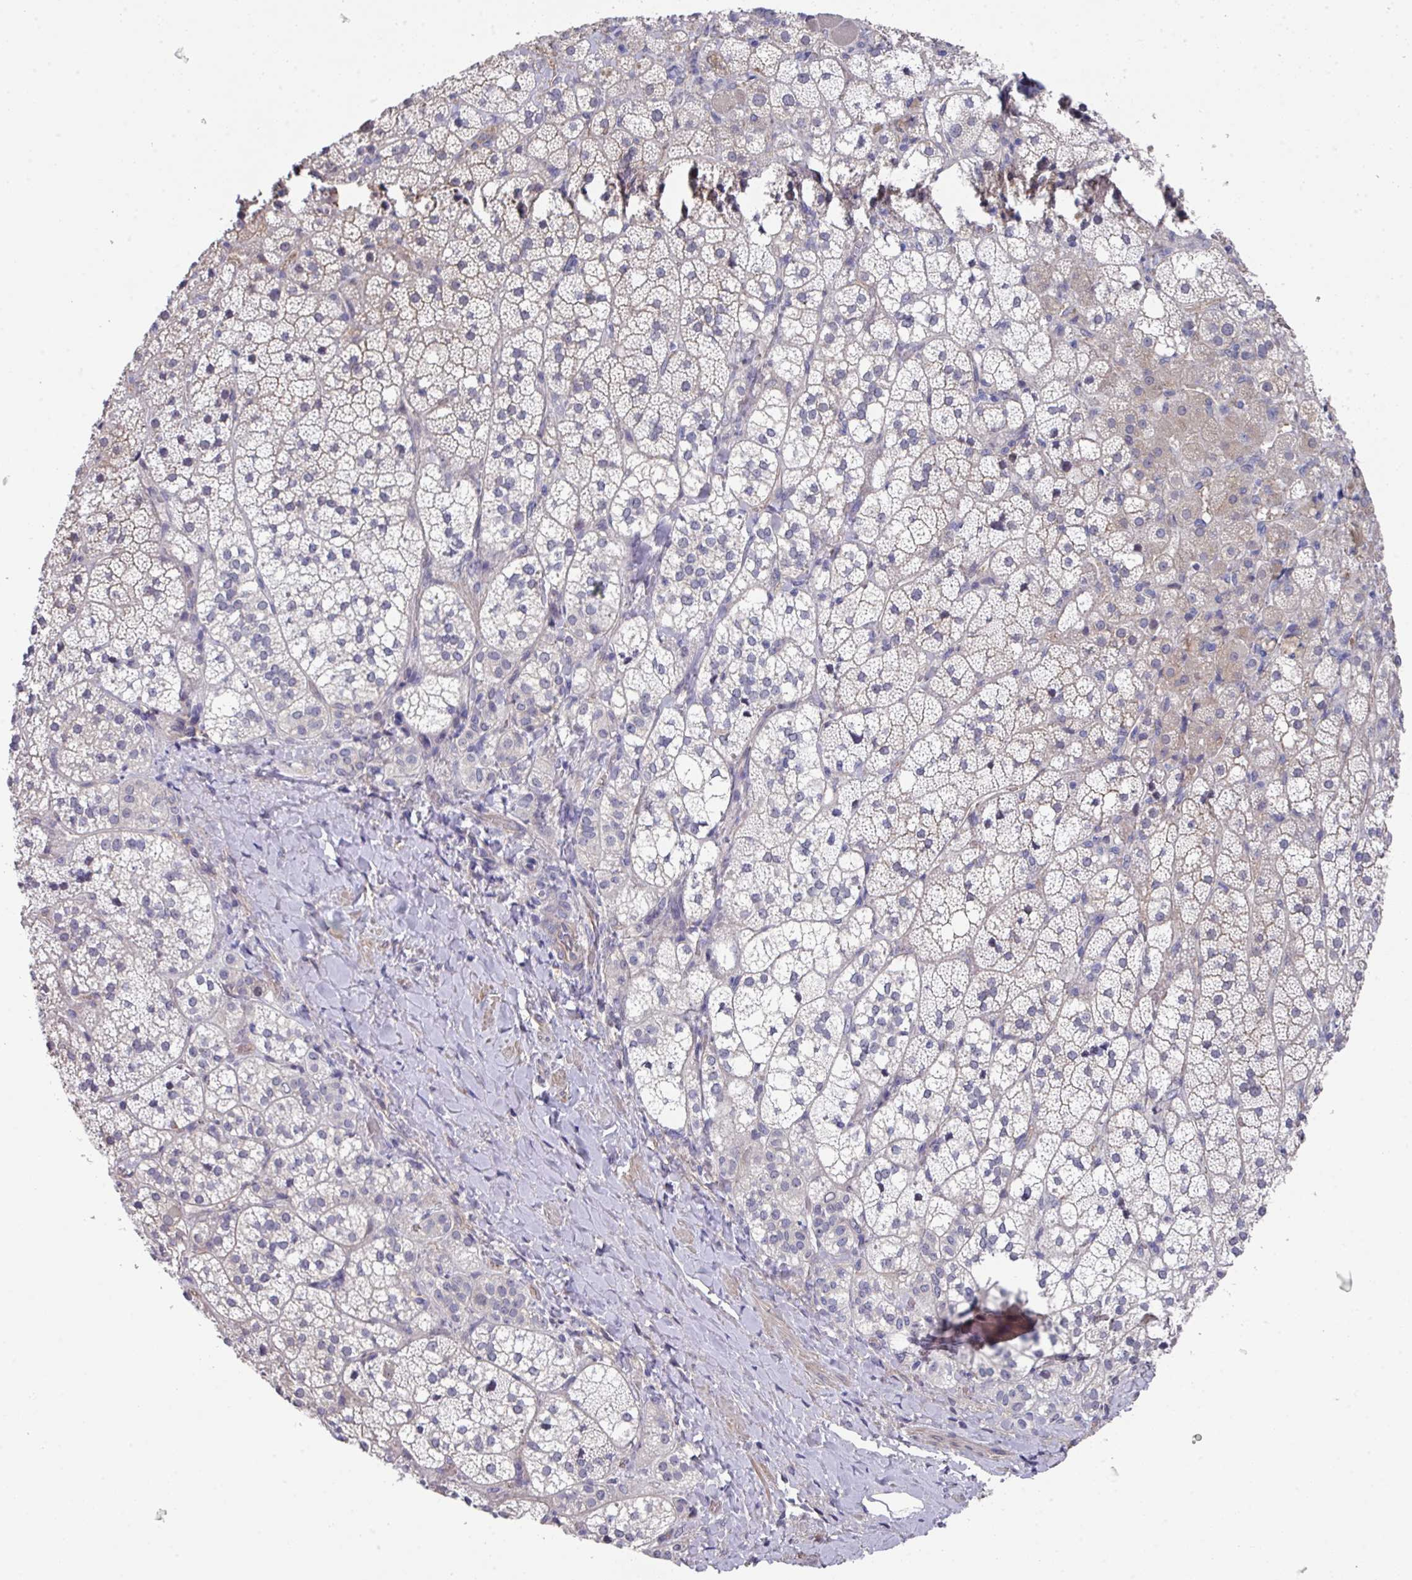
{"staining": {"intensity": "negative", "quantity": "none", "location": "none"}, "tissue": "adrenal gland", "cell_type": "Glandular cells", "image_type": "normal", "snomed": [{"axis": "morphology", "description": "Normal tissue, NOS"}, {"axis": "topography", "description": "Adrenal gland"}], "caption": "Histopathology image shows no significant protein staining in glandular cells of normal adrenal gland.", "gene": "PRR5", "patient": {"sex": "male", "age": 53}}